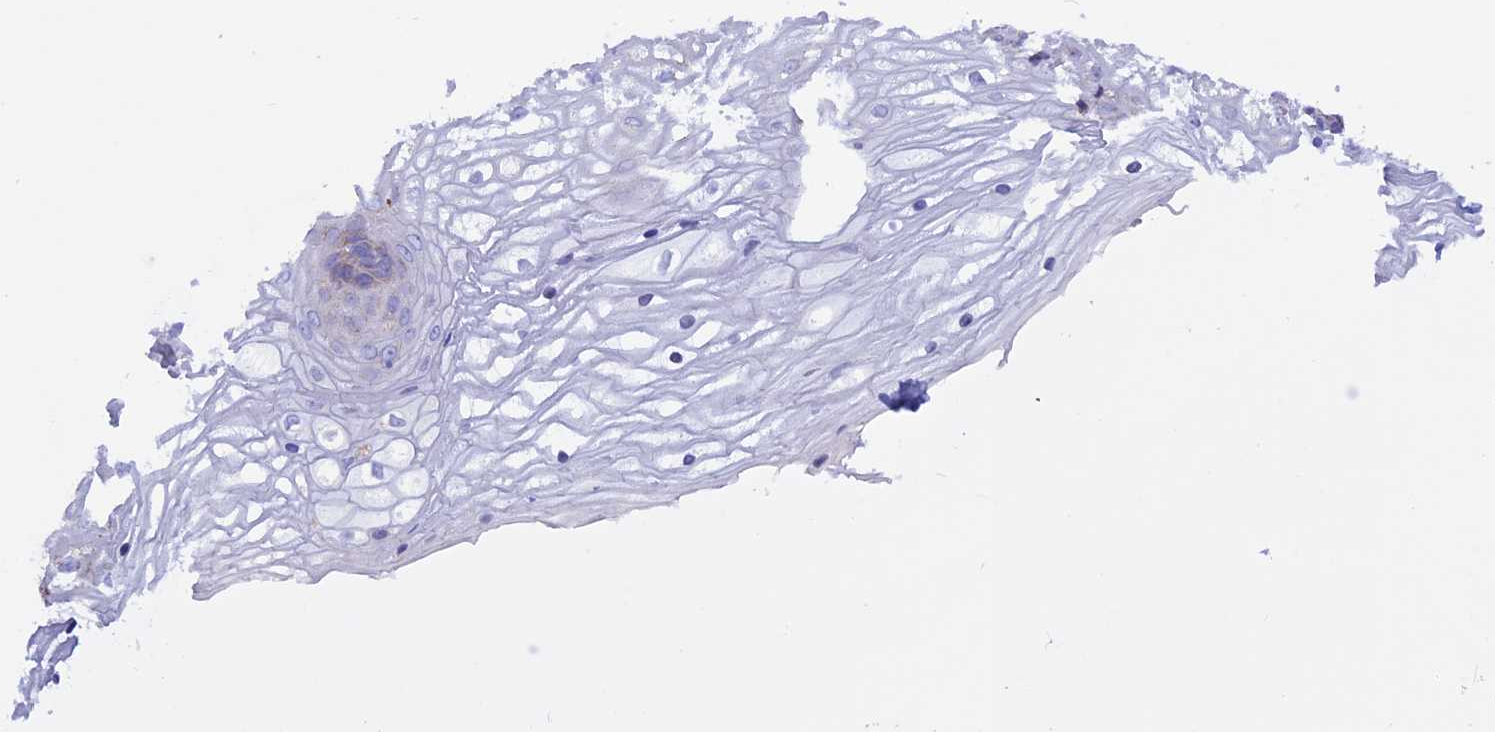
{"staining": {"intensity": "weak", "quantity": "25%-75%", "location": "cytoplasmic/membranous"}, "tissue": "vagina", "cell_type": "Squamous epithelial cells", "image_type": "normal", "snomed": [{"axis": "morphology", "description": "Normal tissue, NOS"}, {"axis": "topography", "description": "Vagina"}], "caption": "Weak cytoplasmic/membranous staining is identified in about 25%-75% of squamous epithelial cells in benign vagina. (Stains: DAB (3,3'-diaminobenzidine) in brown, nuclei in blue, Microscopy: brightfield microscopy at high magnification).", "gene": "GCDH", "patient": {"sex": "female", "age": 34}}